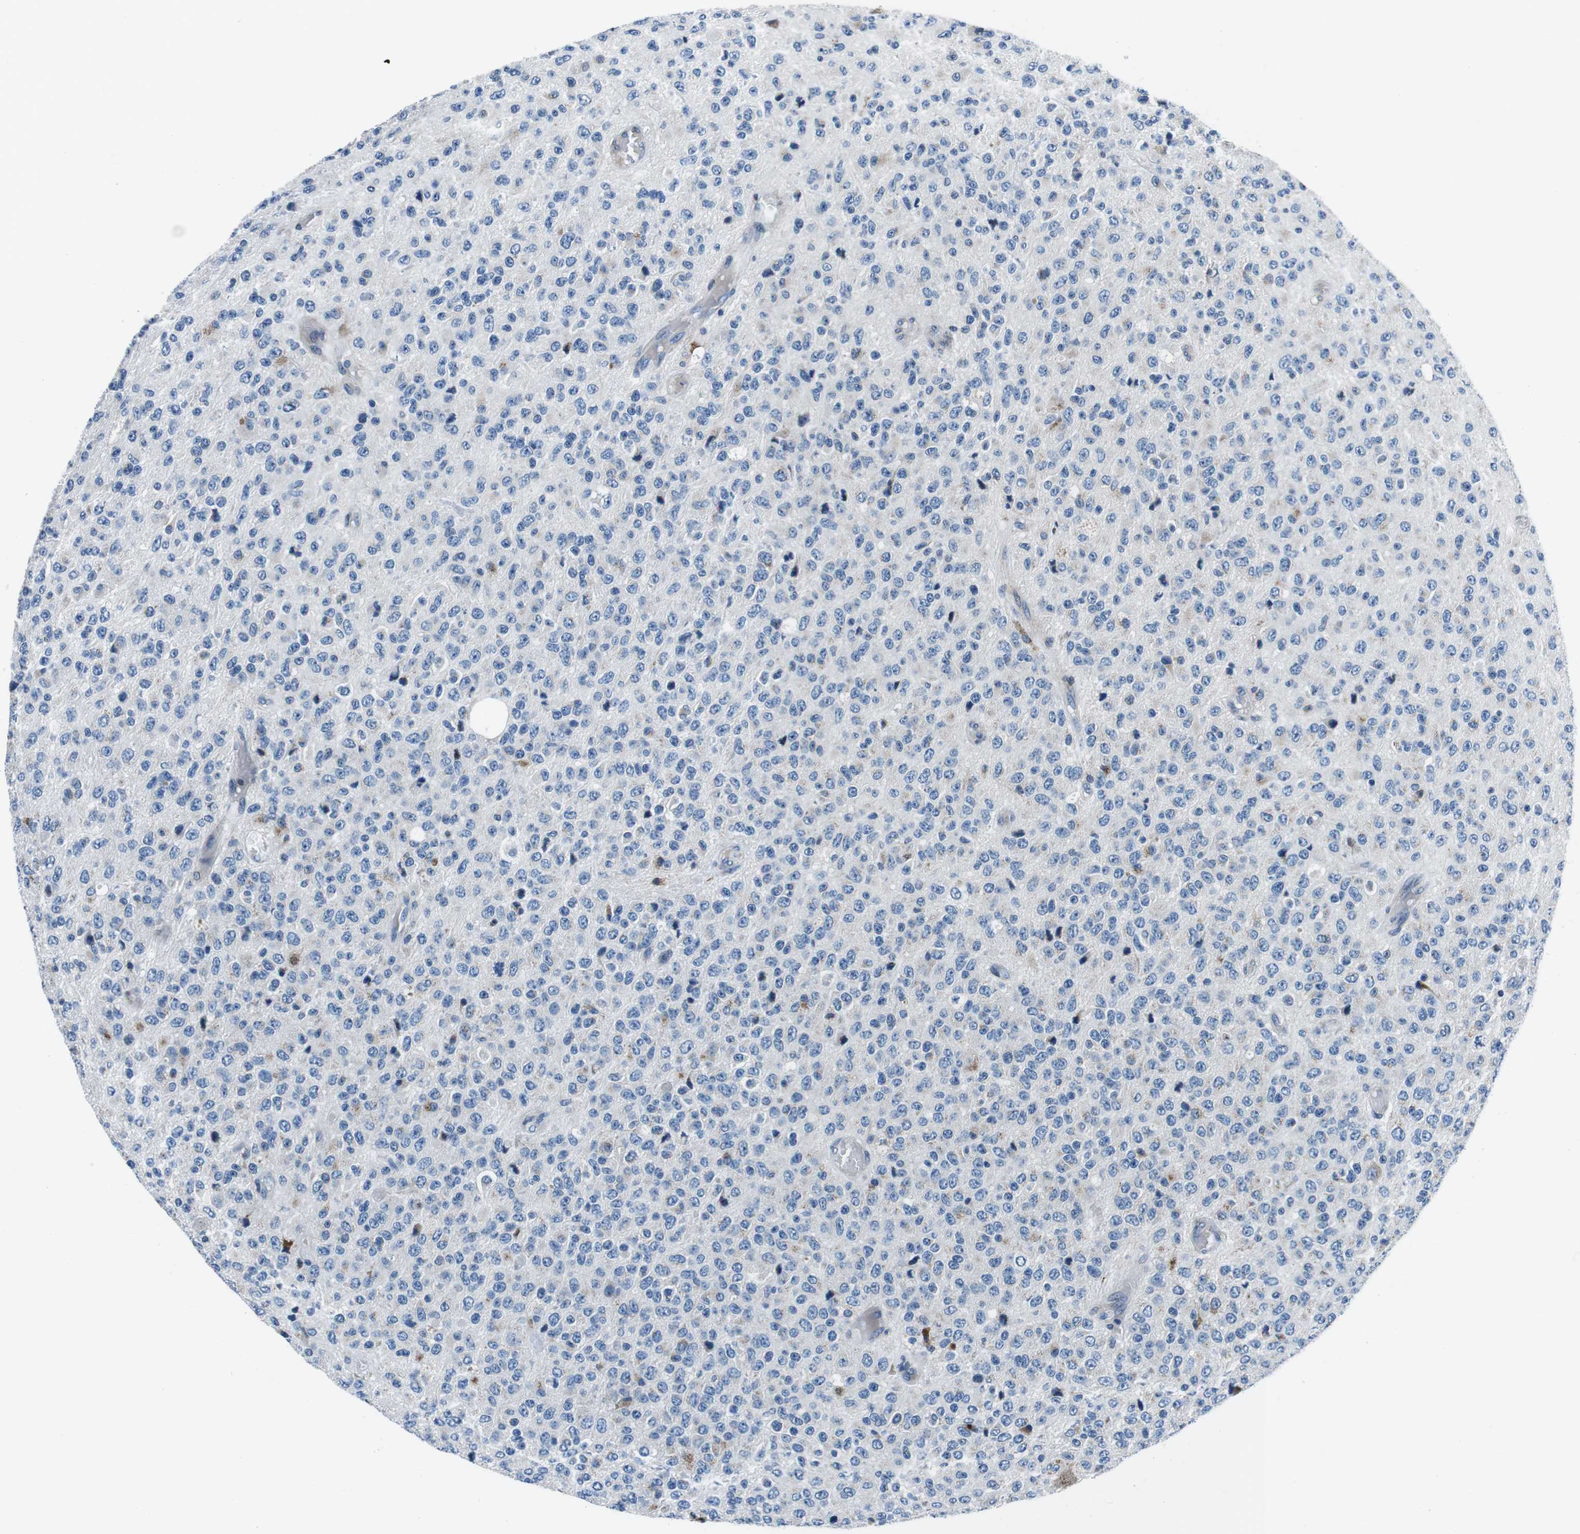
{"staining": {"intensity": "negative", "quantity": "none", "location": "none"}, "tissue": "glioma", "cell_type": "Tumor cells", "image_type": "cancer", "snomed": [{"axis": "morphology", "description": "Glioma, malignant, High grade"}, {"axis": "topography", "description": "pancreas cauda"}], "caption": "High magnification brightfield microscopy of glioma stained with DAB (brown) and counterstained with hematoxylin (blue): tumor cells show no significant positivity.", "gene": "NUCB2", "patient": {"sex": "male", "age": 60}}